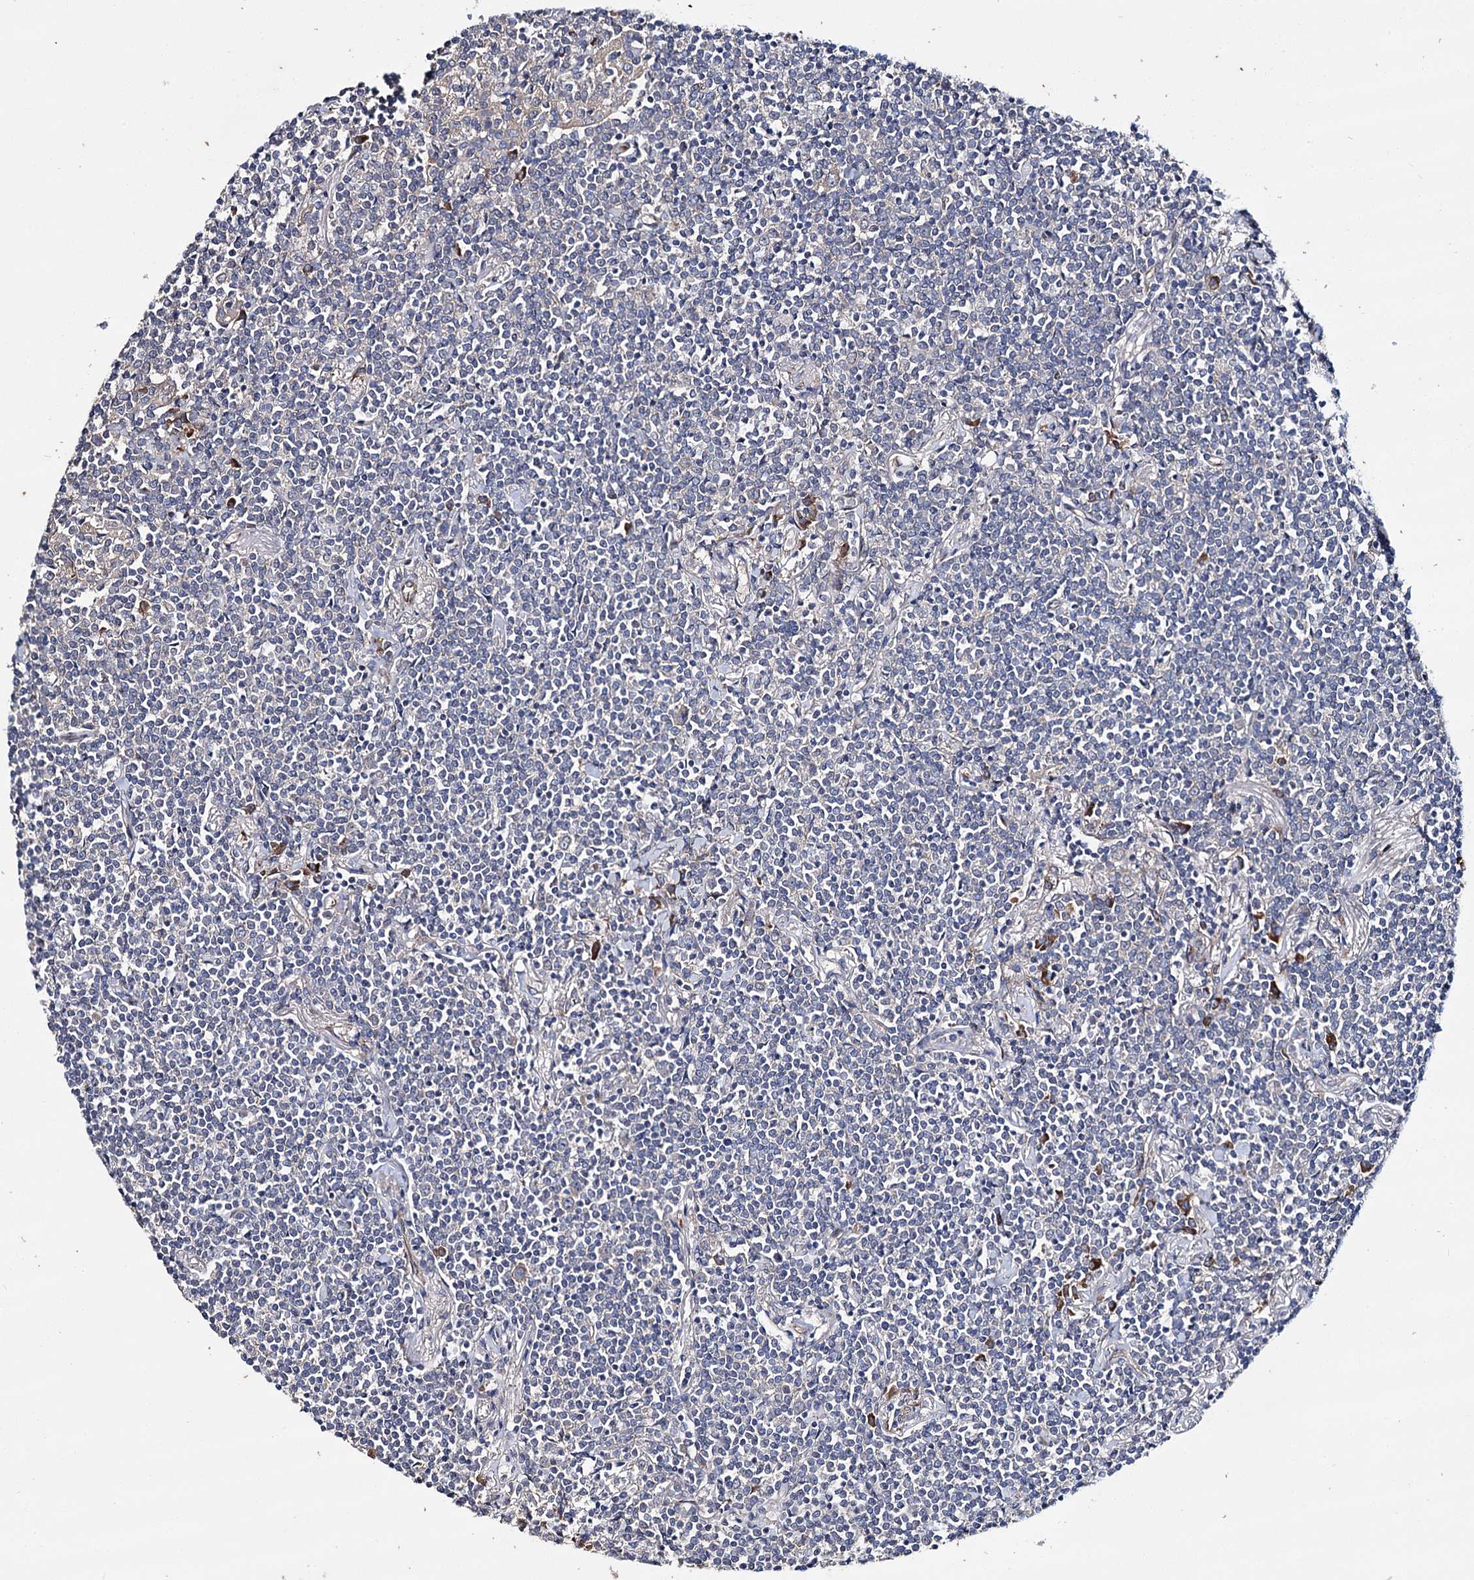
{"staining": {"intensity": "negative", "quantity": "none", "location": "none"}, "tissue": "lymphoma", "cell_type": "Tumor cells", "image_type": "cancer", "snomed": [{"axis": "morphology", "description": "Malignant lymphoma, non-Hodgkin's type, Low grade"}, {"axis": "topography", "description": "Lung"}], "caption": "Malignant lymphoma, non-Hodgkin's type (low-grade) stained for a protein using IHC displays no positivity tumor cells.", "gene": "SPATS2", "patient": {"sex": "female", "age": 71}}